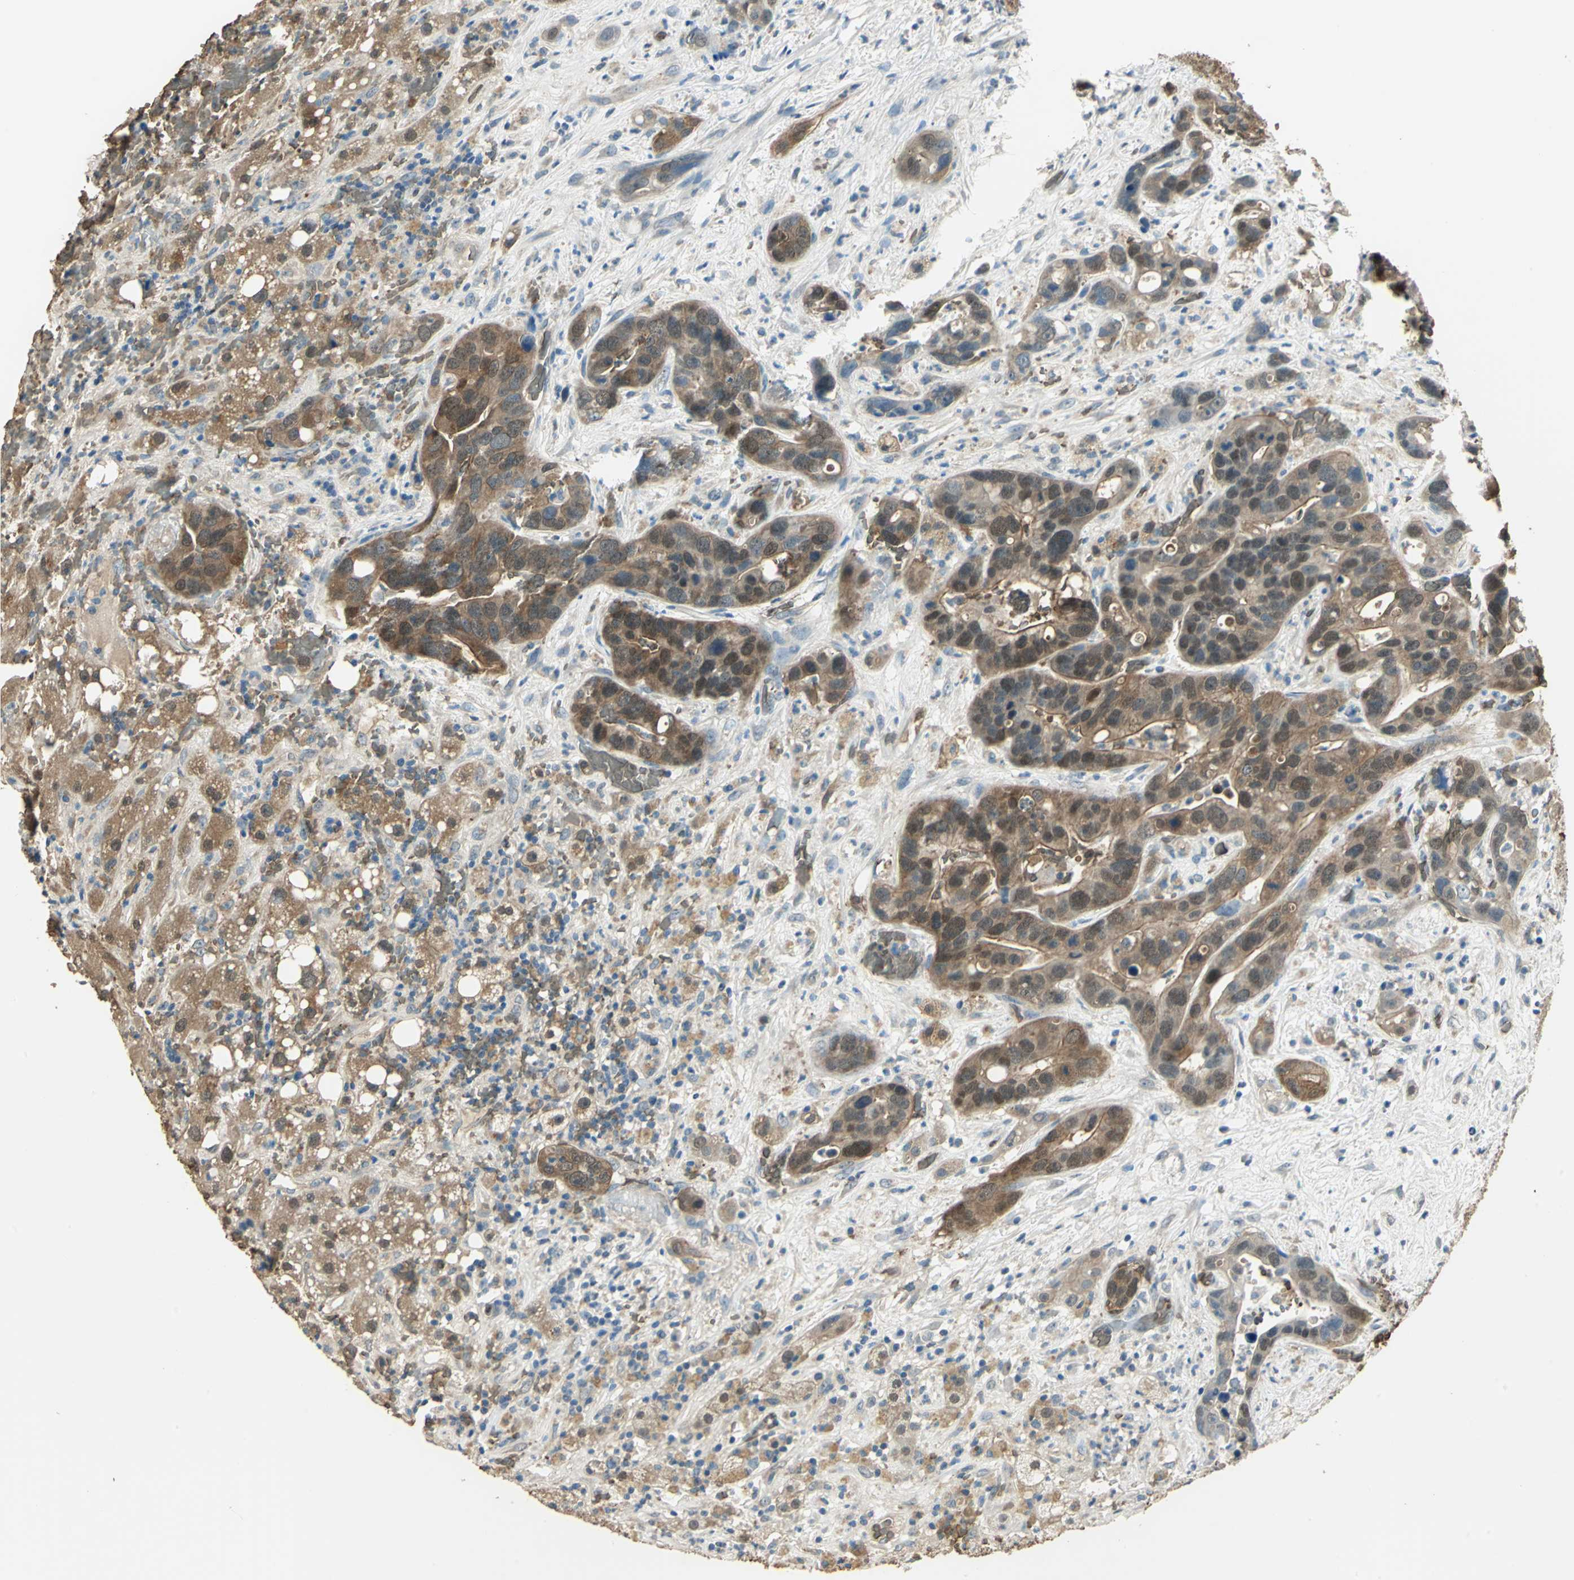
{"staining": {"intensity": "strong", "quantity": ">75%", "location": "cytoplasmic/membranous,nuclear"}, "tissue": "liver cancer", "cell_type": "Tumor cells", "image_type": "cancer", "snomed": [{"axis": "morphology", "description": "Cholangiocarcinoma"}, {"axis": "topography", "description": "Liver"}], "caption": "Protein staining by immunohistochemistry (IHC) reveals strong cytoplasmic/membranous and nuclear staining in approximately >75% of tumor cells in liver cholangiocarcinoma. (brown staining indicates protein expression, while blue staining denotes nuclei).", "gene": "DDAH1", "patient": {"sex": "female", "age": 65}}